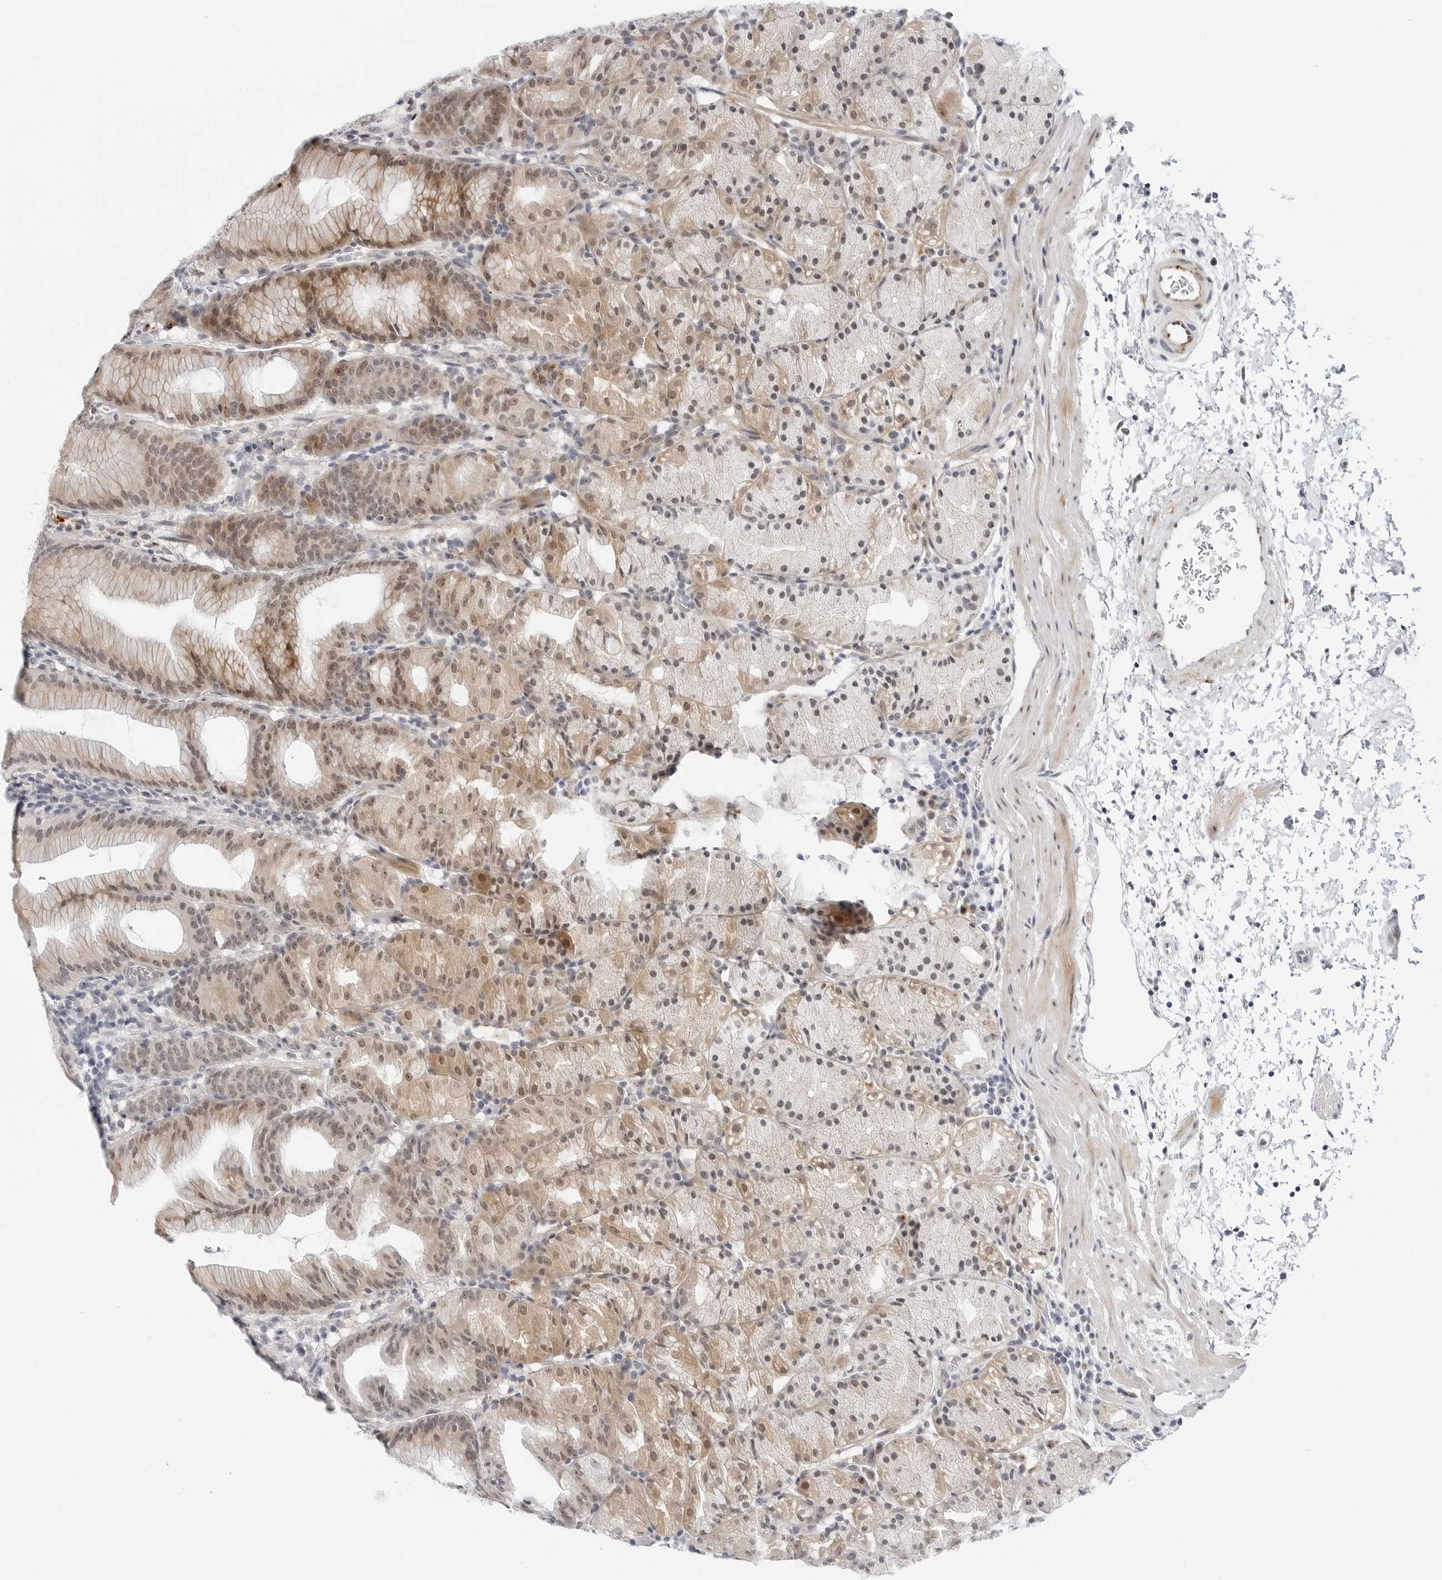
{"staining": {"intensity": "moderate", "quantity": ">75%", "location": "cytoplasmic/membranous,nuclear"}, "tissue": "stomach", "cell_type": "Glandular cells", "image_type": "normal", "snomed": [{"axis": "morphology", "description": "Normal tissue, NOS"}, {"axis": "topography", "description": "Stomach, upper"}], "caption": "Glandular cells reveal moderate cytoplasmic/membranous,nuclear positivity in approximately >75% of cells in unremarkable stomach. Nuclei are stained in blue.", "gene": "MAP2K5", "patient": {"sex": "male", "age": 48}}